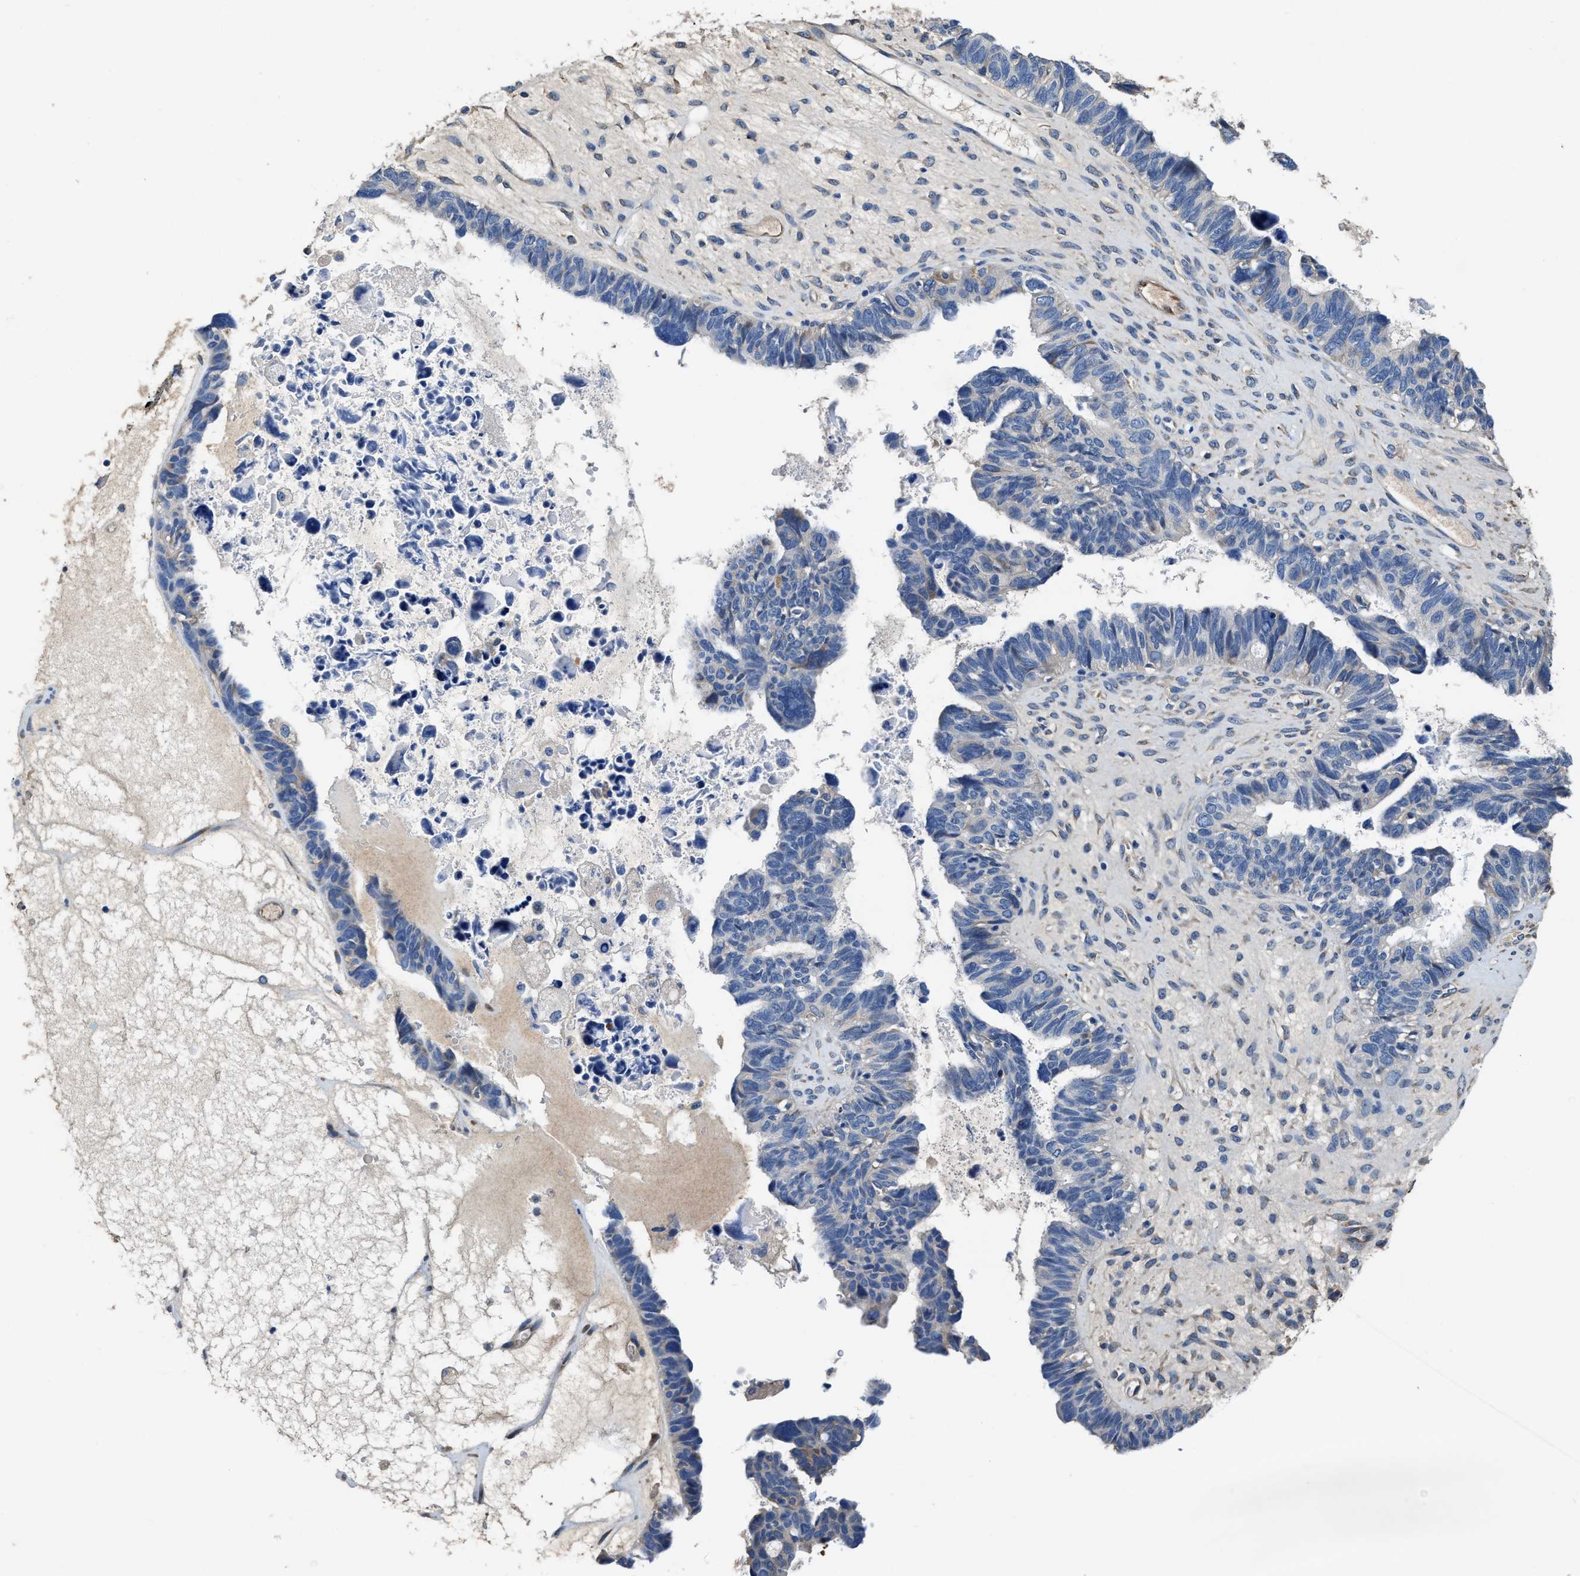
{"staining": {"intensity": "negative", "quantity": "none", "location": "none"}, "tissue": "ovarian cancer", "cell_type": "Tumor cells", "image_type": "cancer", "snomed": [{"axis": "morphology", "description": "Cystadenocarcinoma, serous, NOS"}, {"axis": "topography", "description": "Ovary"}], "caption": "There is no significant positivity in tumor cells of ovarian cancer (serous cystadenocarcinoma).", "gene": "PEG10", "patient": {"sex": "female", "age": 79}}